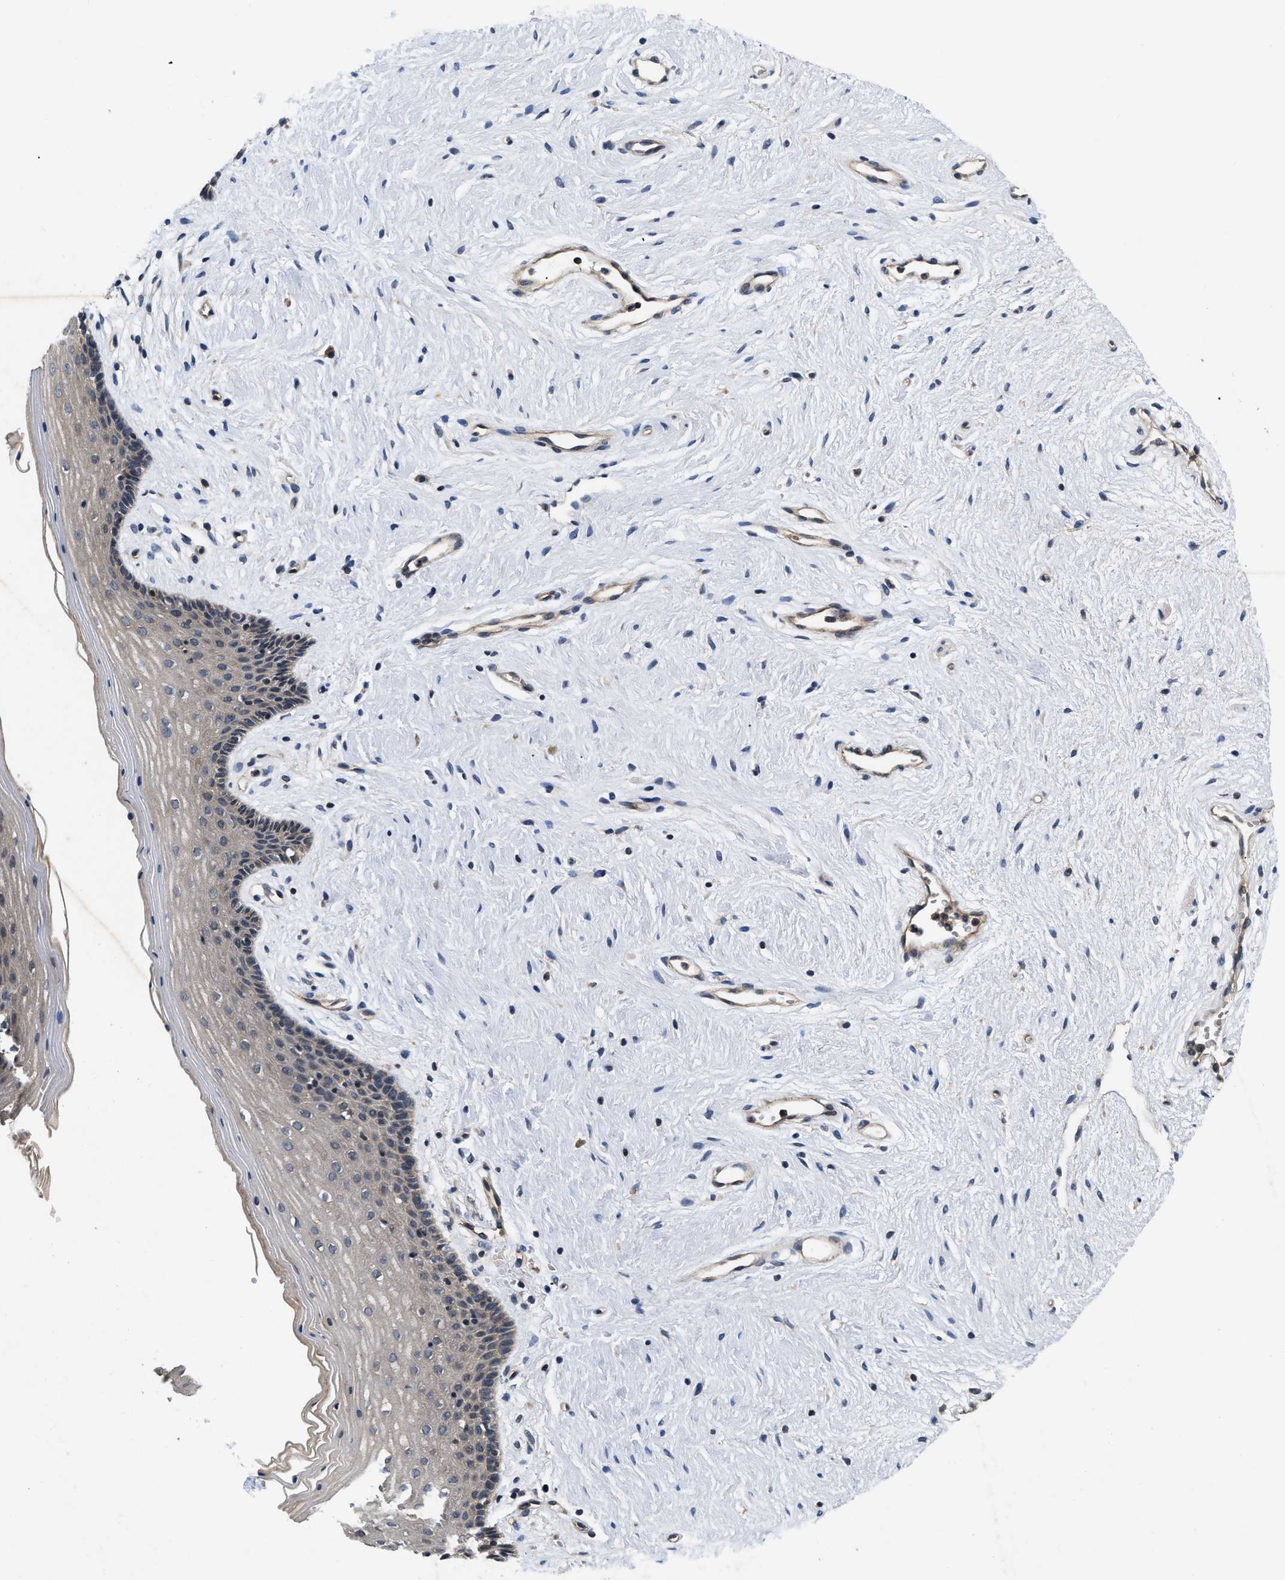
{"staining": {"intensity": "negative", "quantity": "none", "location": "none"}, "tissue": "vagina", "cell_type": "Squamous epithelial cells", "image_type": "normal", "snomed": [{"axis": "morphology", "description": "Normal tissue, NOS"}, {"axis": "topography", "description": "Vagina"}], "caption": "This is an immunohistochemistry (IHC) image of unremarkable human vagina. There is no positivity in squamous epithelial cells.", "gene": "HMGCR", "patient": {"sex": "female", "age": 44}}